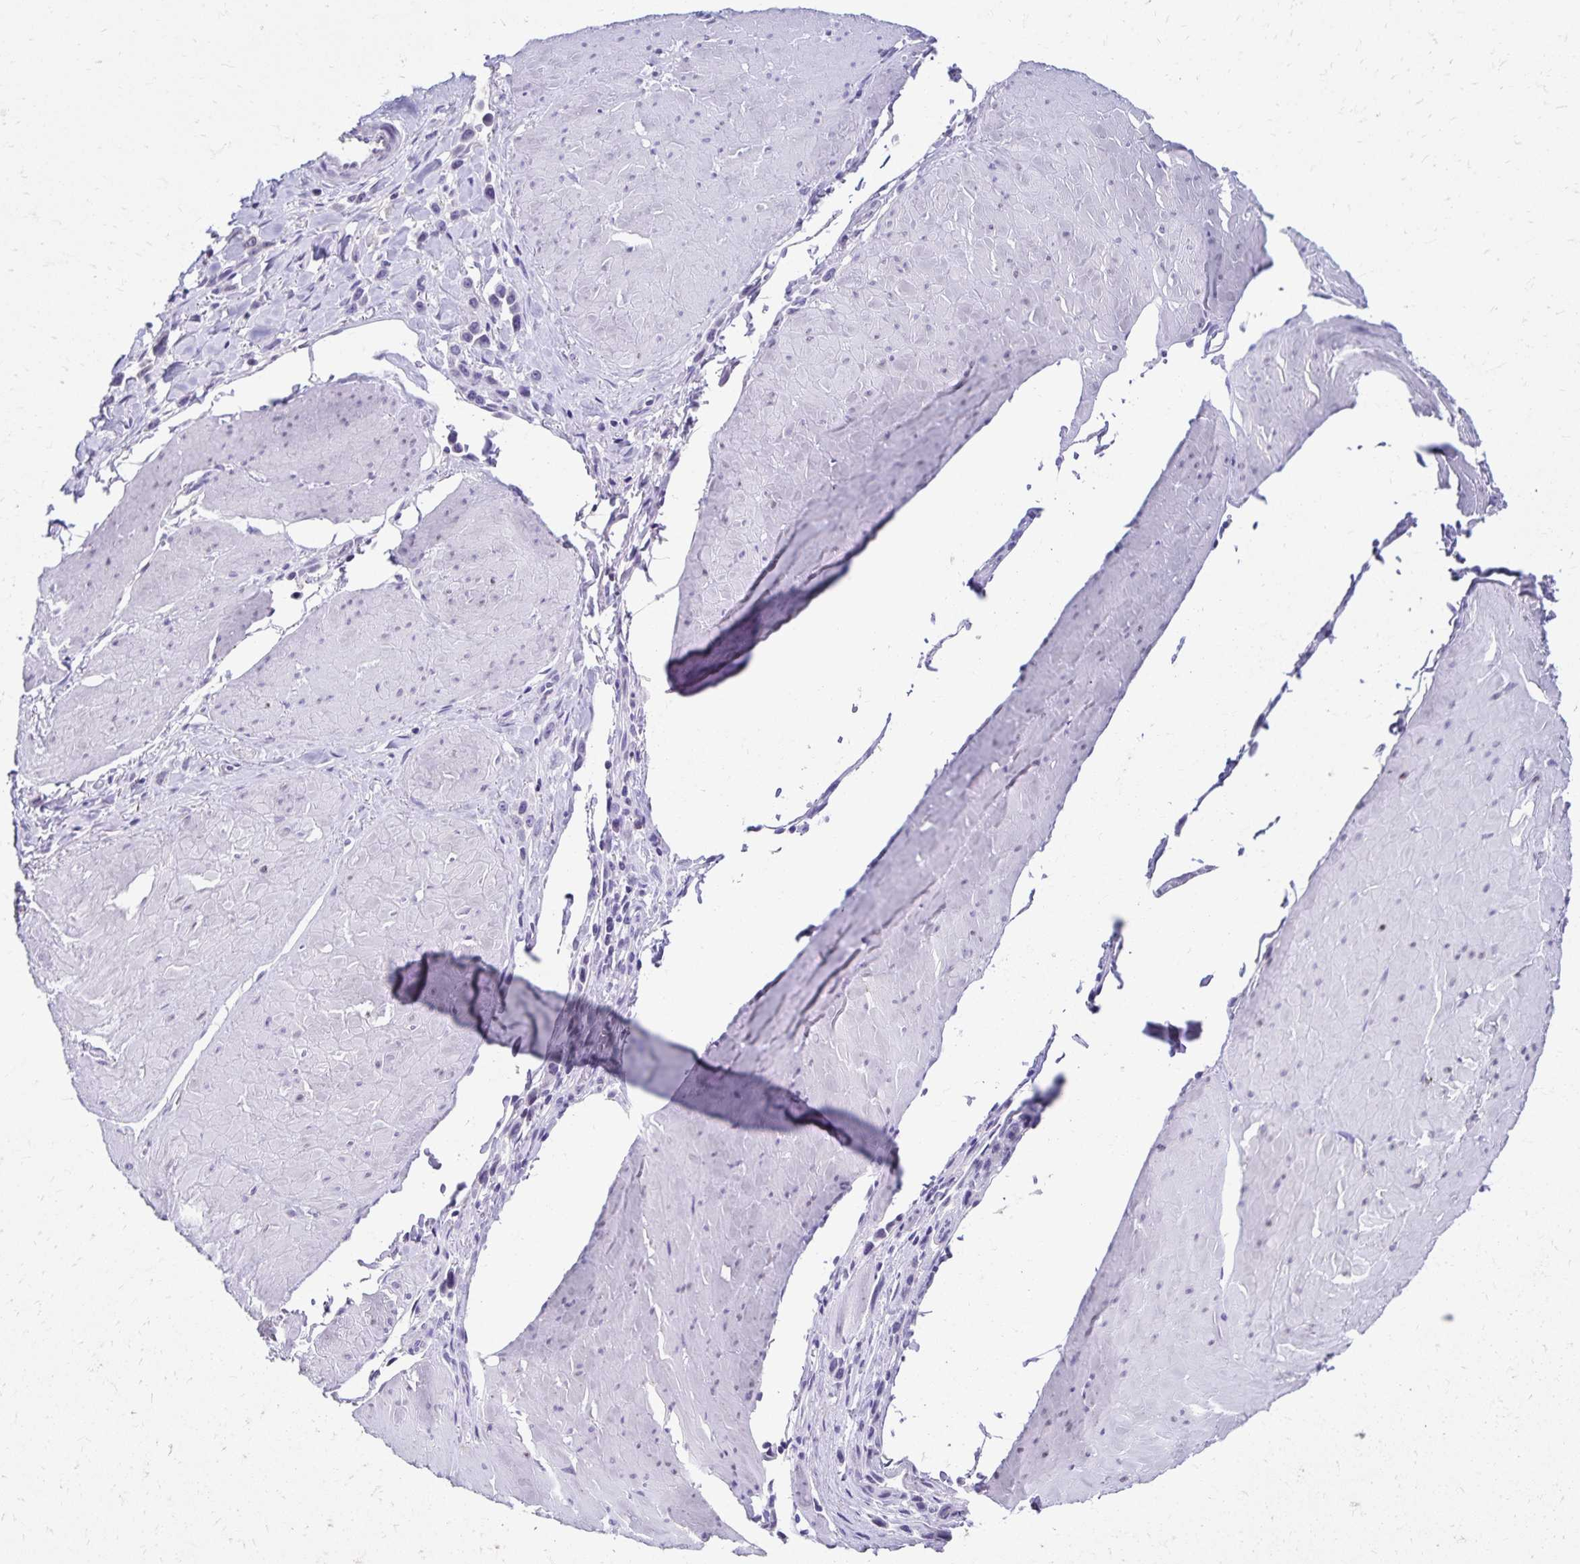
{"staining": {"intensity": "negative", "quantity": "none", "location": "none"}, "tissue": "stomach cancer", "cell_type": "Tumor cells", "image_type": "cancer", "snomed": [{"axis": "morphology", "description": "Adenocarcinoma, NOS"}, {"axis": "topography", "description": "Stomach"}], "caption": "Human adenocarcinoma (stomach) stained for a protein using IHC reveals no staining in tumor cells.", "gene": "FAM166C", "patient": {"sex": "male", "age": 47}}